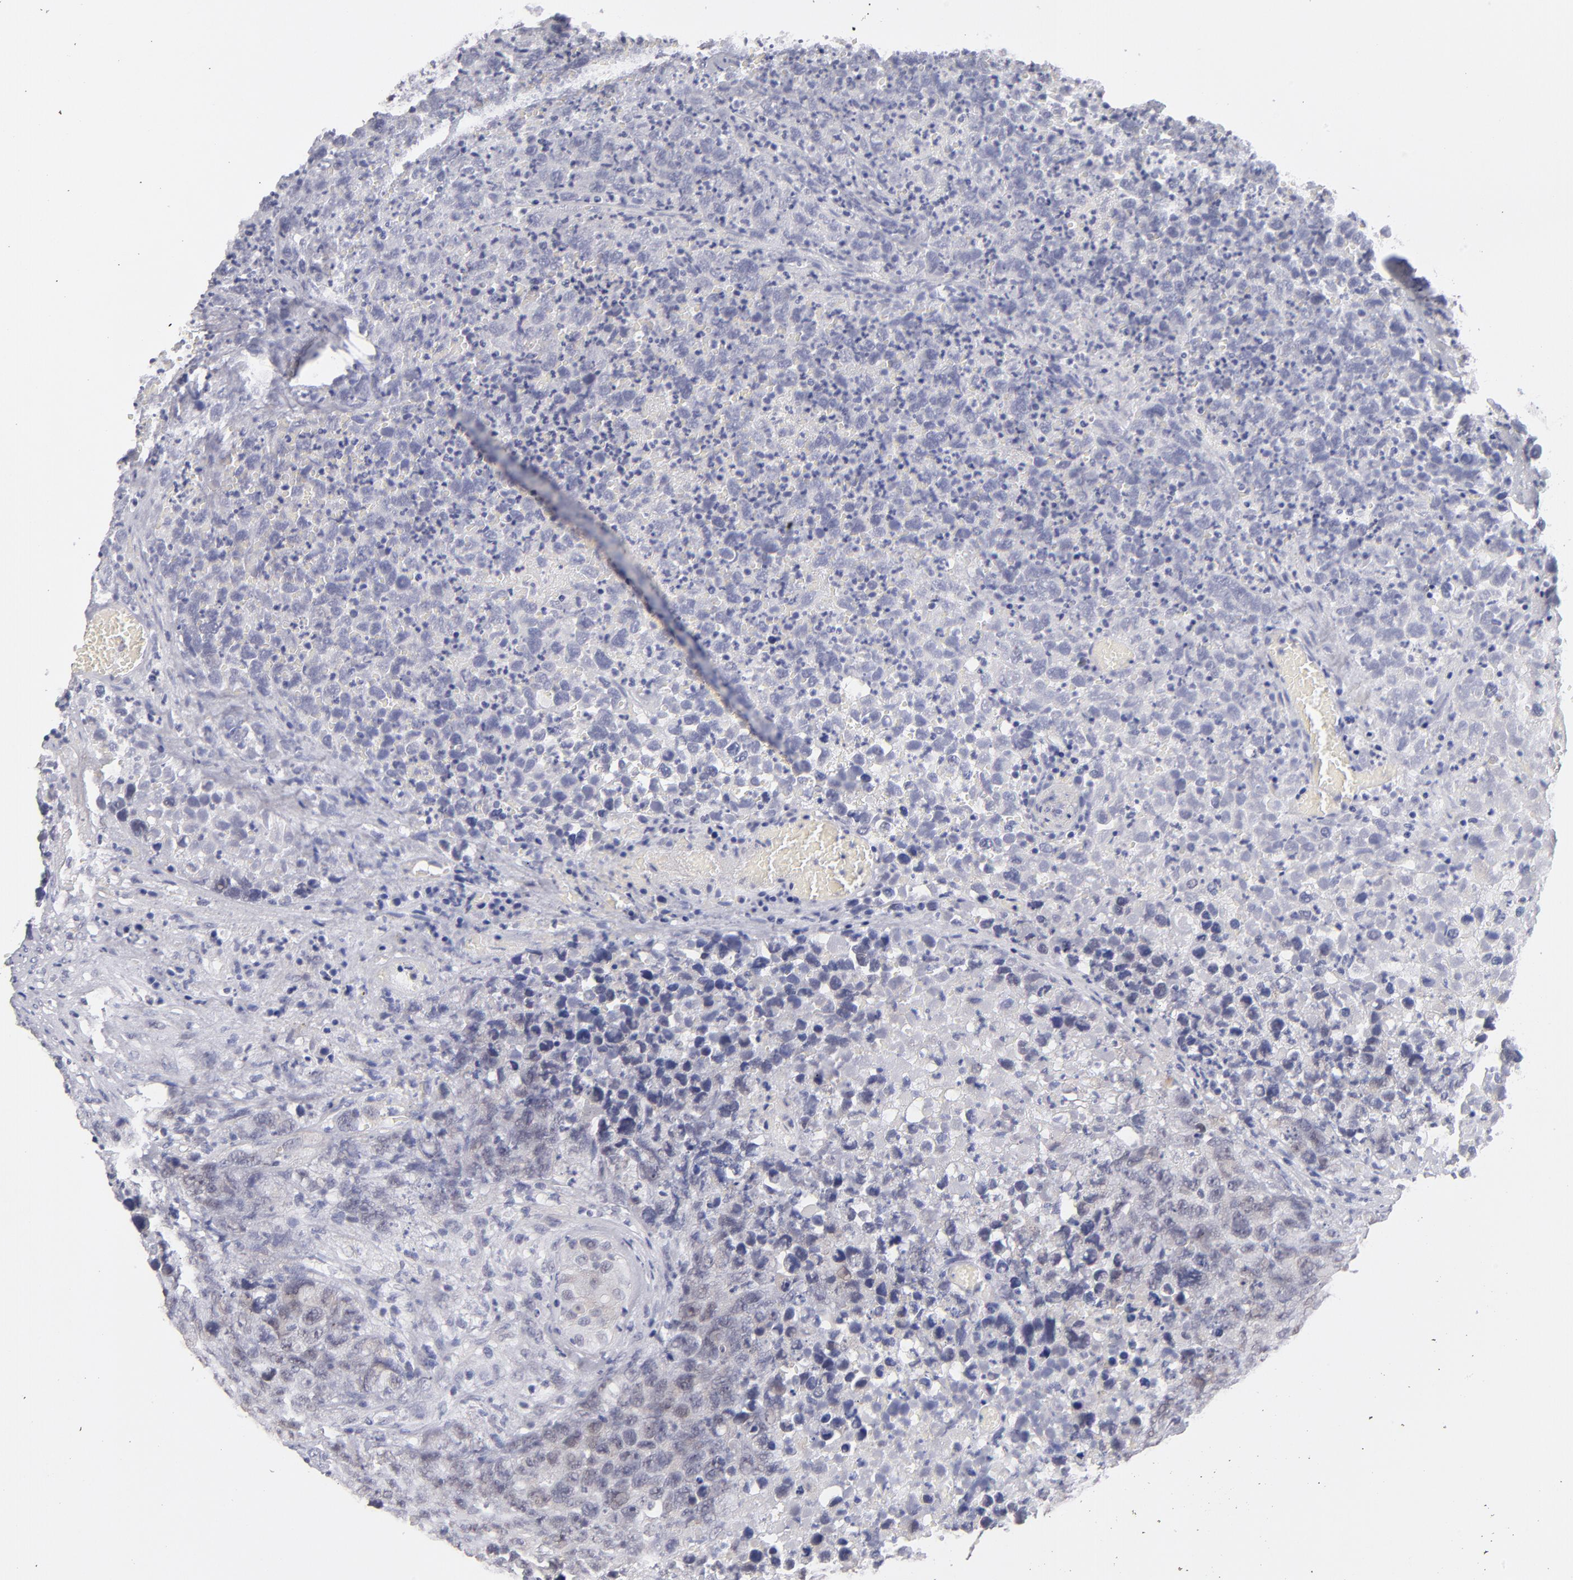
{"staining": {"intensity": "negative", "quantity": "none", "location": "none"}, "tissue": "testis cancer", "cell_type": "Tumor cells", "image_type": "cancer", "snomed": [{"axis": "morphology", "description": "Carcinoma, Embryonal, NOS"}, {"axis": "topography", "description": "Testis"}], "caption": "Immunohistochemistry (IHC) photomicrograph of neoplastic tissue: testis embryonal carcinoma stained with DAB exhibits no significant protein staining in tumor cells. (Immunohistochemistry (IHC), brightfield microscopy, high magnification).", "gene": "TEX11", "patient": {"sex": "male", "age": 31}}